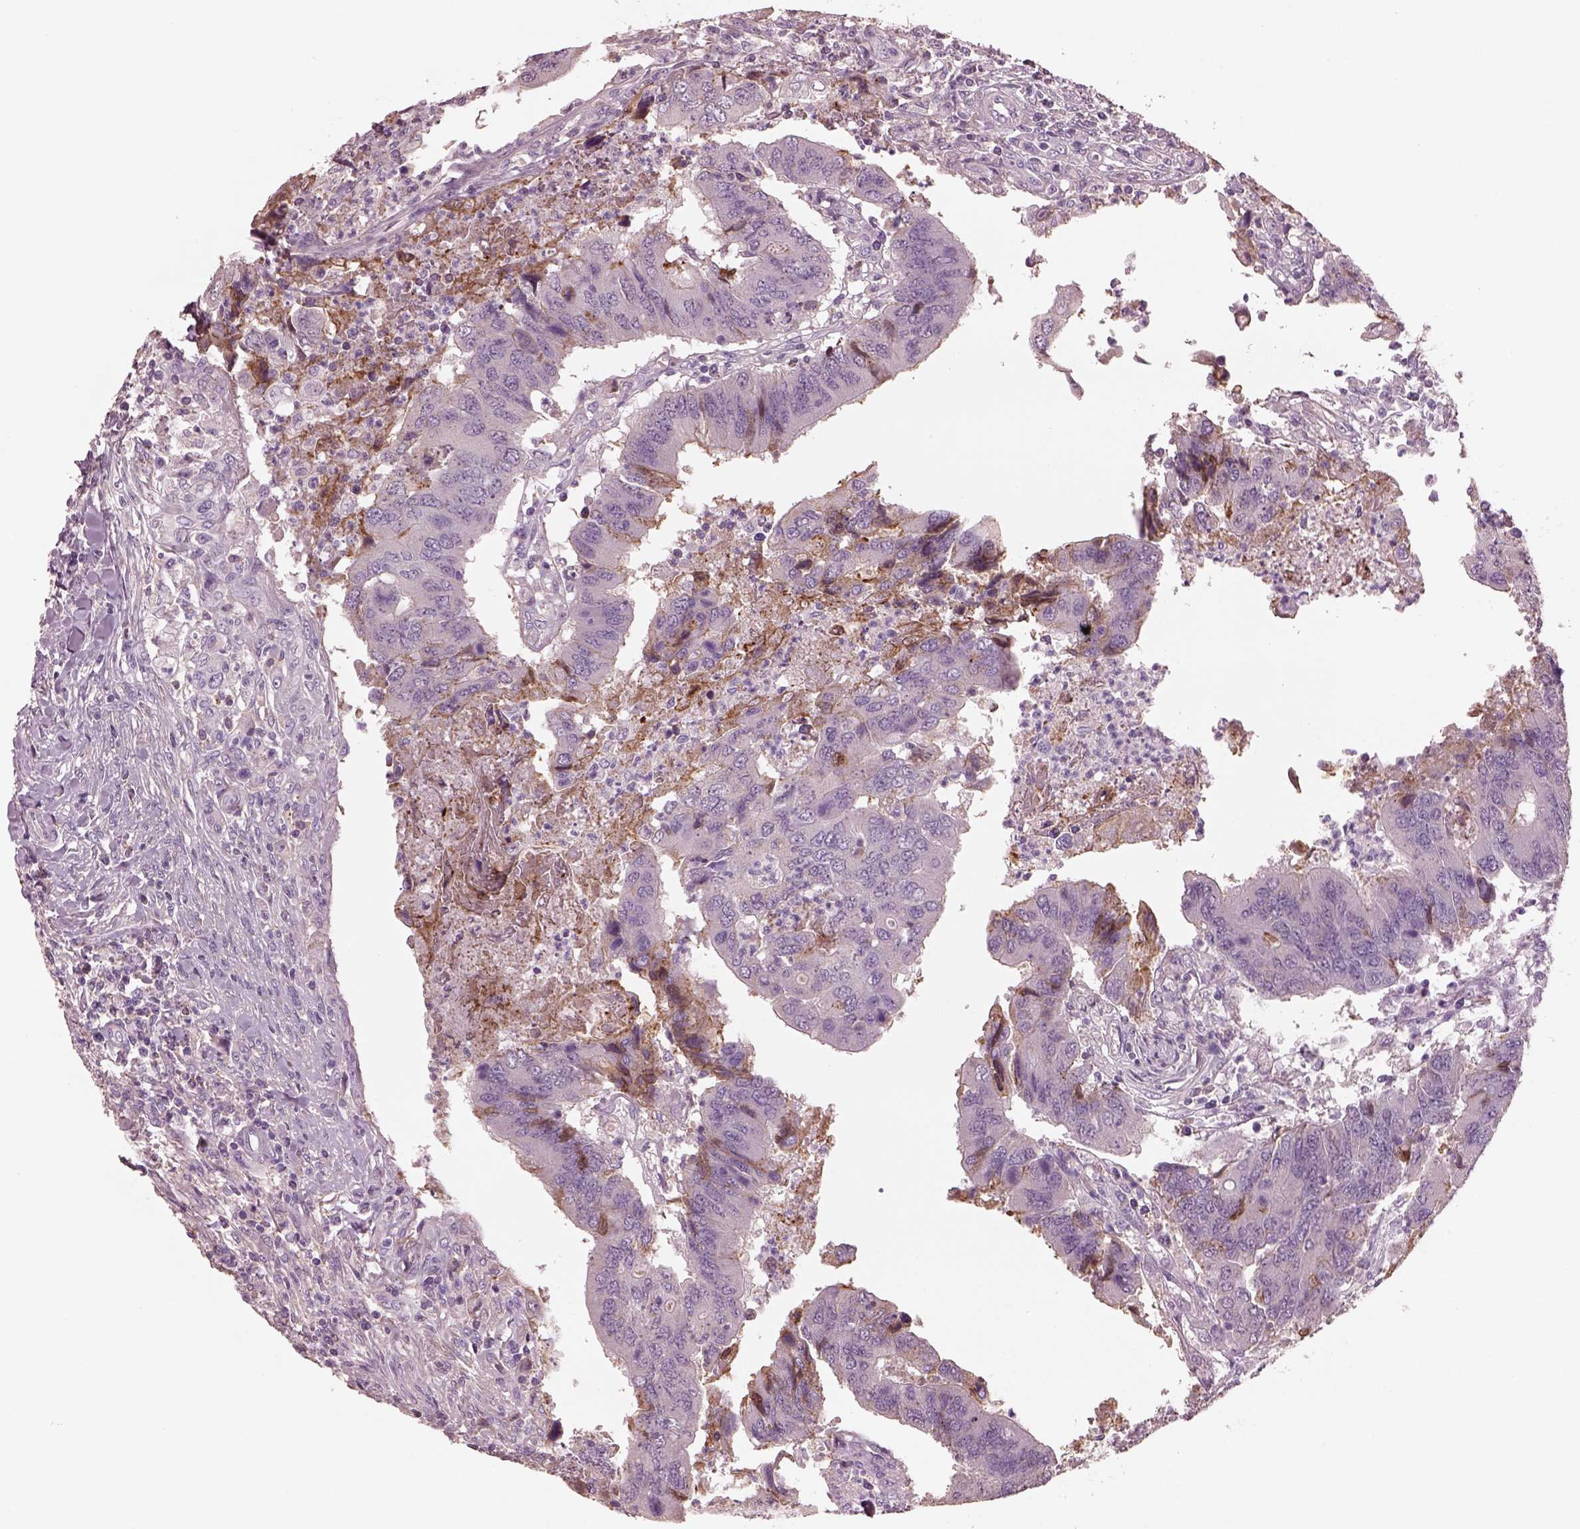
{"staining": {"intensity": "negative", "quantity": "none", "location": "none"}, "tissue": "colorectal cancer", "cell_type": "Tumor cells", "image_type": "cancer", "snomed": [{"axis": "morphology", "description": "Adenocarcinoma, NOS"}, {"axis": "topography", "description": "Colon"}], "caption": "Colorectal cancer was stained to show a protein in brown. There is no significant positivity in tumor cells.", "gene": "SRI", "patient": {"sex": "female", "age": 67}}